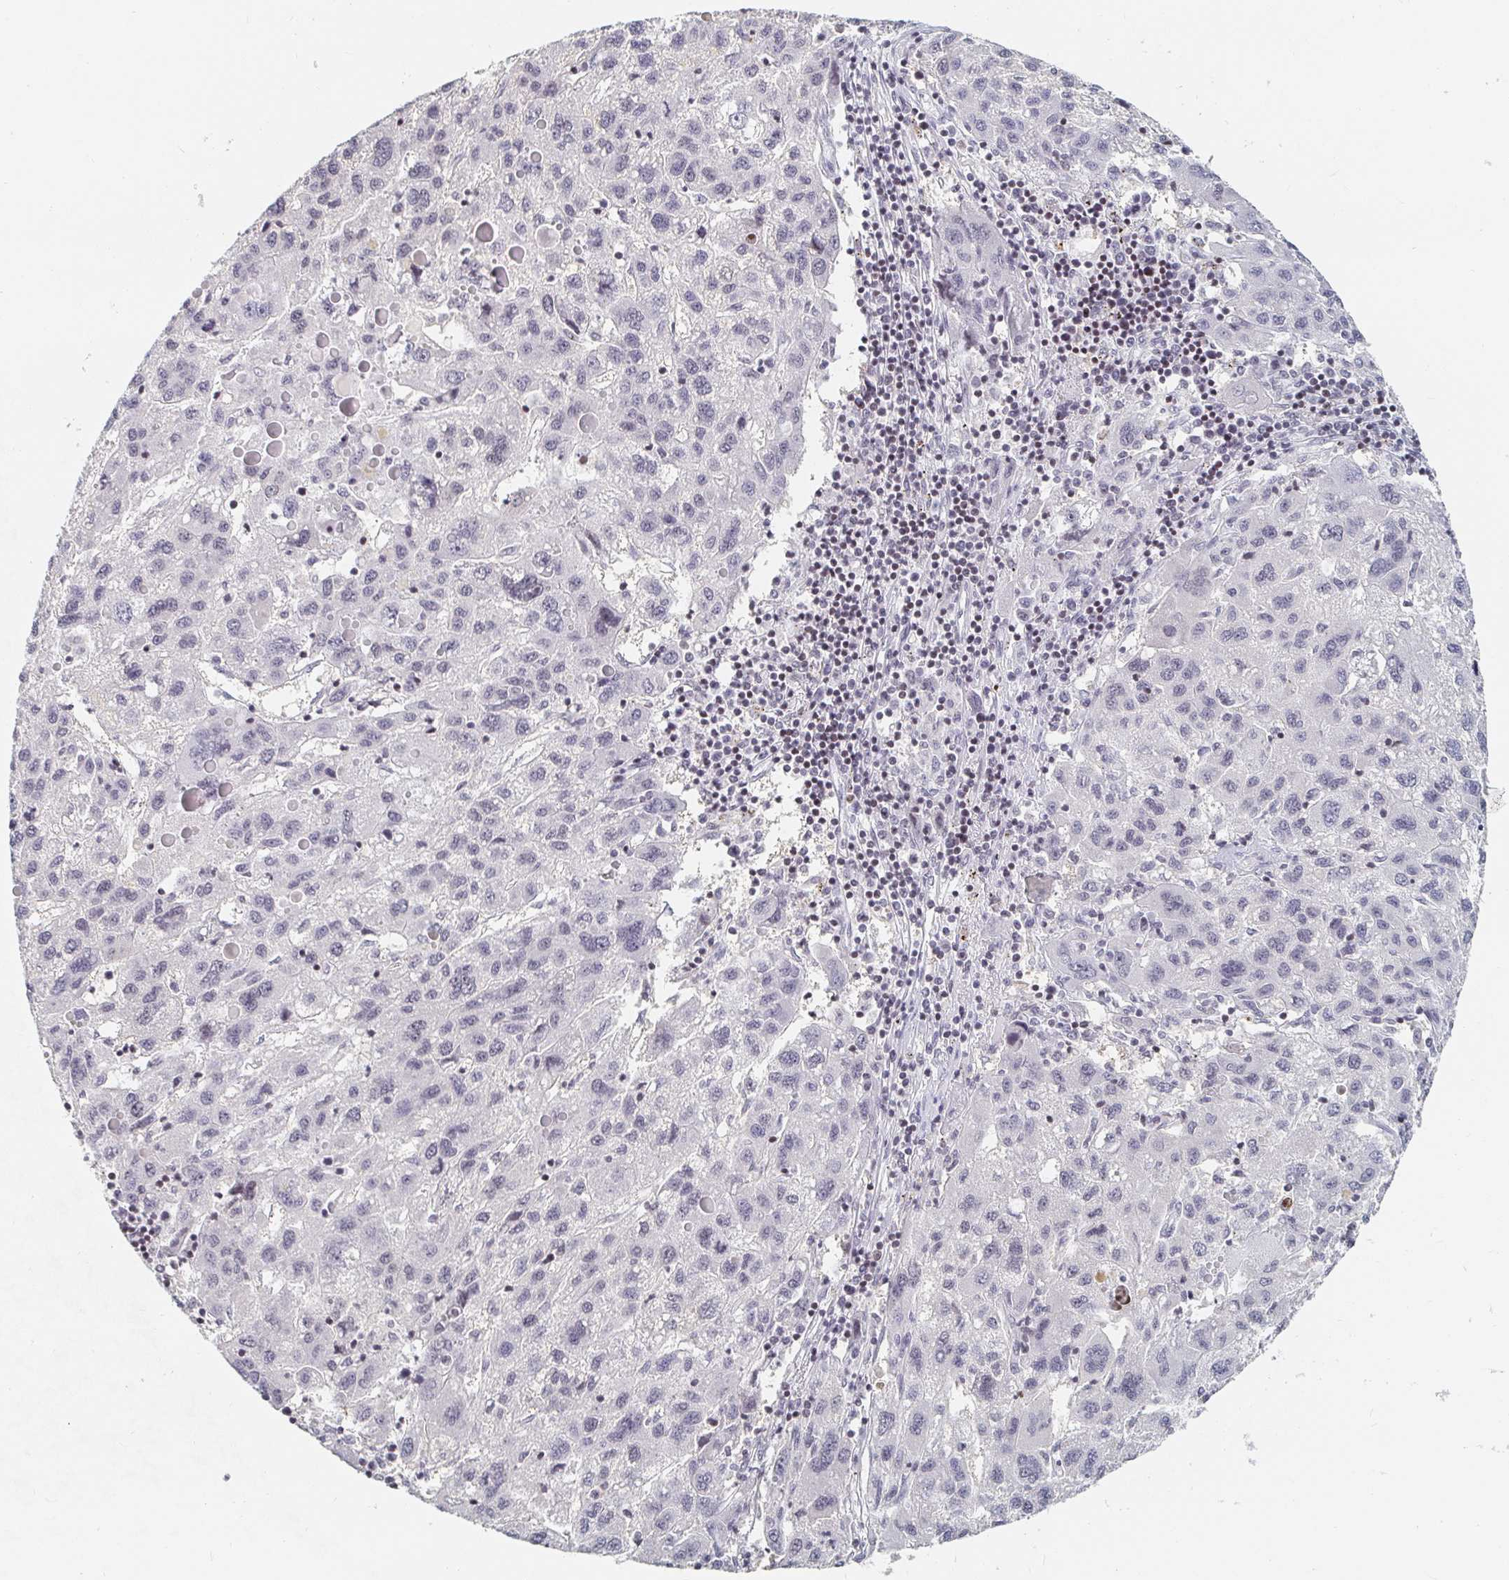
{"staining": {"intensity": "negative", "quantity": "none", "location": "none"}, "tissue": "liver cancer", "cell_type": "Tumor cells", "image_type": "cancer", "snomed": [{"axis": "morphology", "description": "Carcinoma, Hepatocellular, NOS"}, {"axis": "topography", "description": "Liver"}], "caption": "This is a image of IHC staining of liver hepatocellular carcinoma, which shows no staining in tumor cells.", "gene": "NME9", "patient": {"sex": "female", "age": 77}}